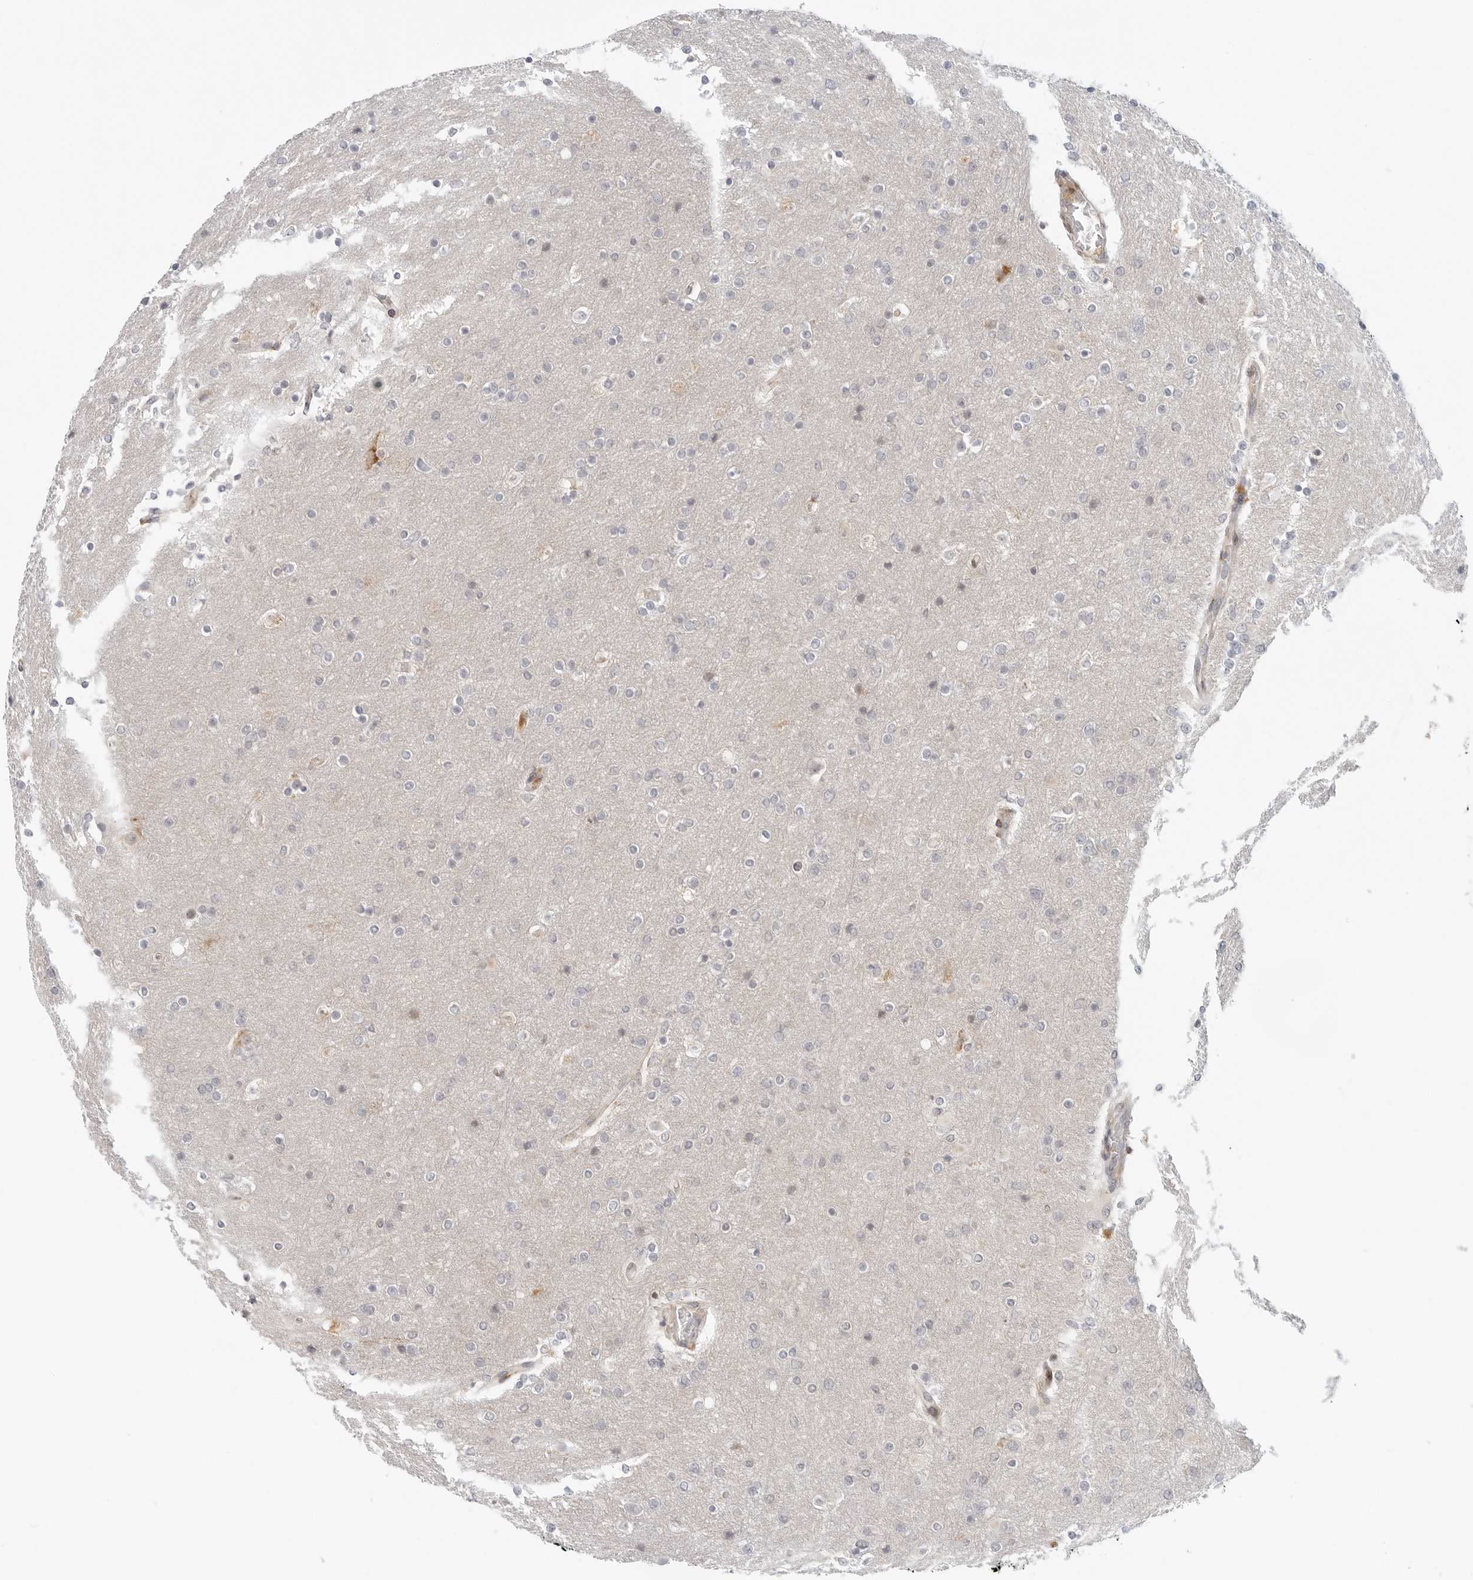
{"staining": {"intensity": "negative", "quantity": "none", "location": "none"}, "tissue": "glioma", "cell_type": "Tumor cells", "image_type": "cancer", "snomed": [{"axis": "morphology", "description": "Glioma, malignant, High grade"}, {"axis": "topography", "description": "Cerebral cortex"}], "caption": "DAB (3,3'-diaminobenzidine) immunohistochemical staining of malignant glioma (high-grade) reveals no significant expression in tumor cells.", "gene": "C1QTNF1", "patient": {"sex": "female", "age": 36}}